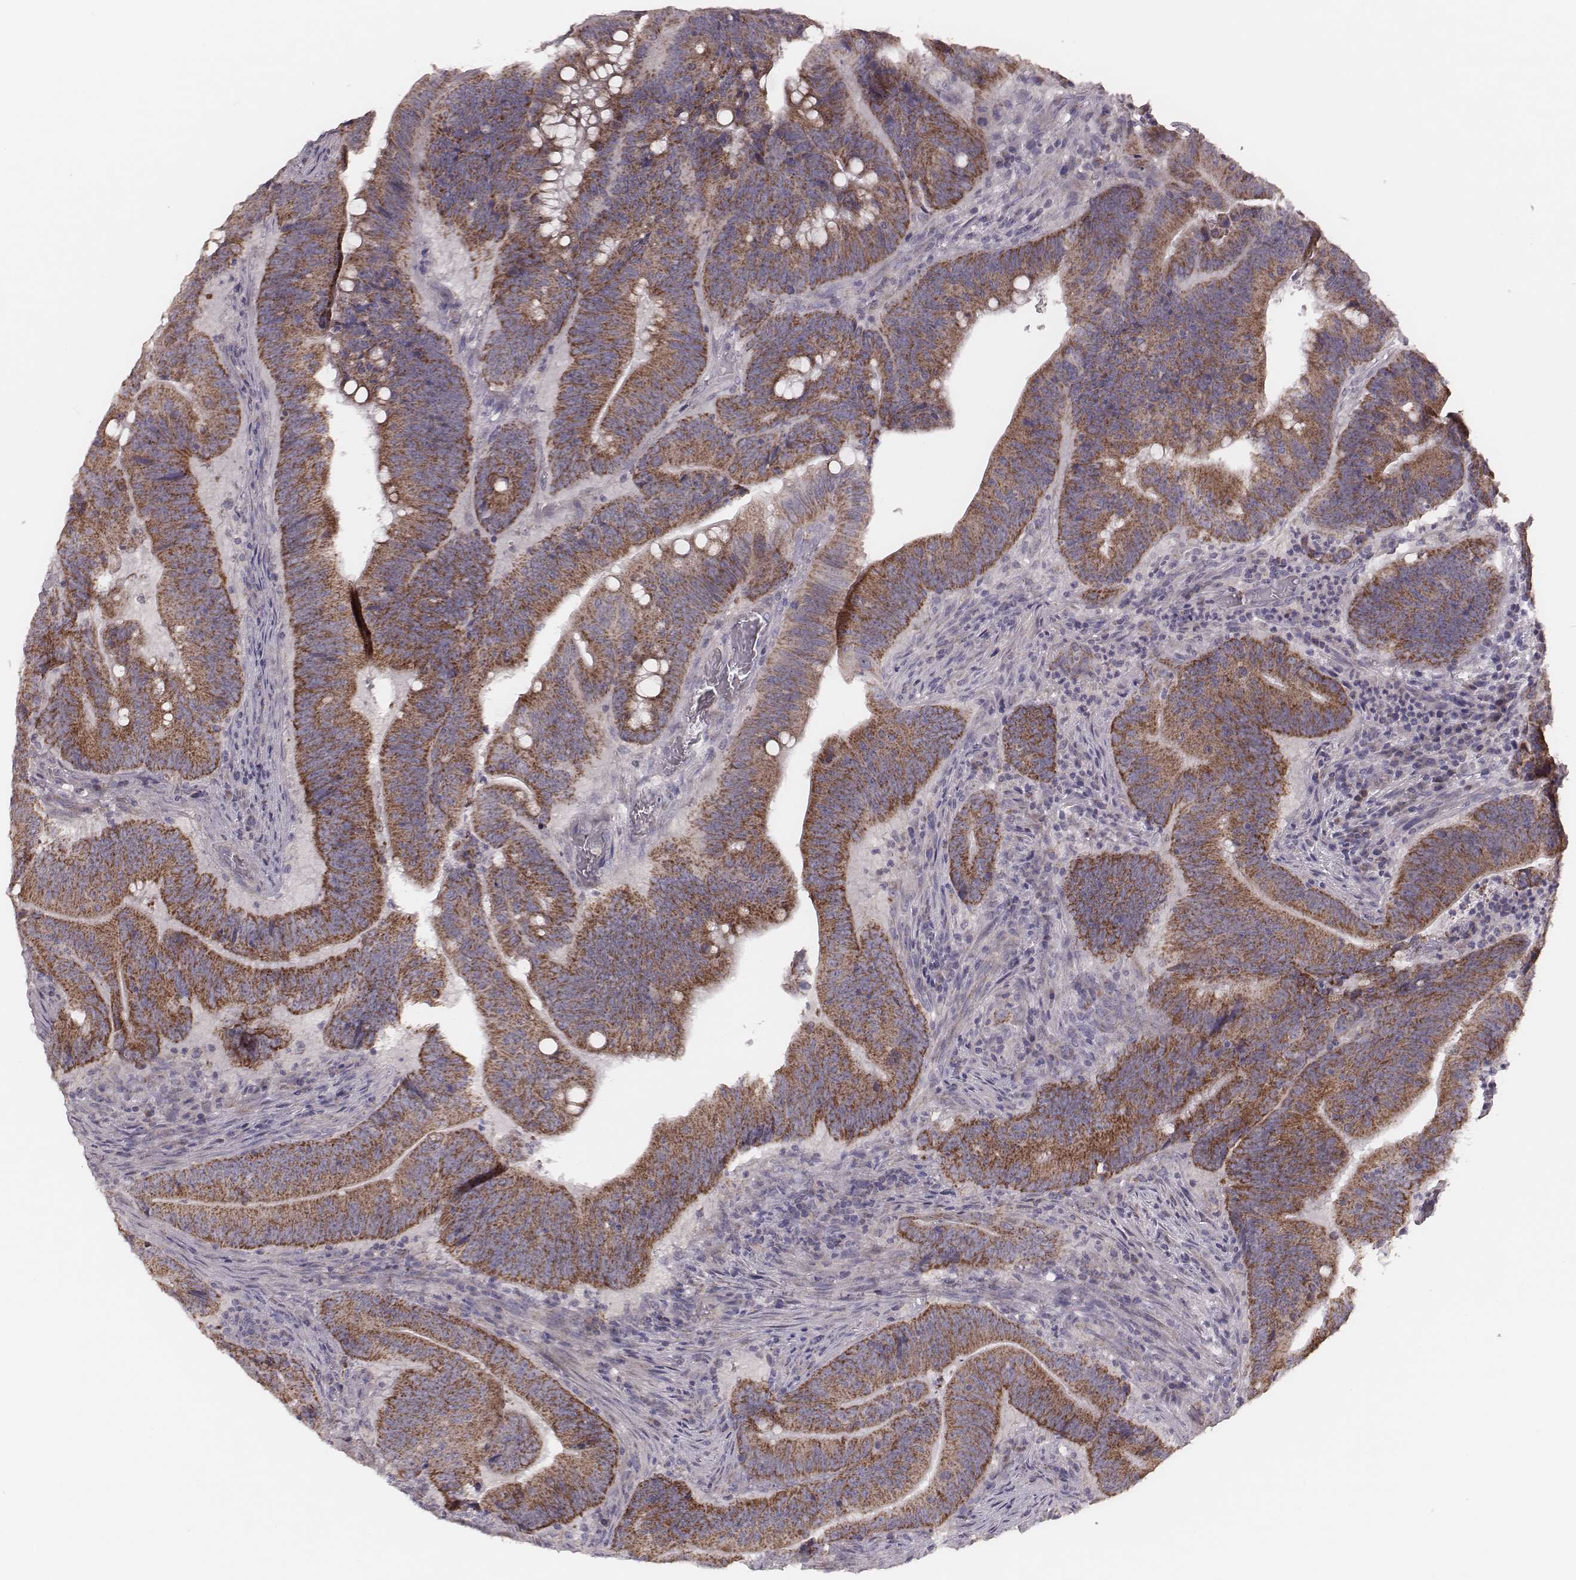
{"staining": {"intensity": "moderate", "quantity": ">75%", "location": "cytoplasmic/membranous"}, "tissue": "colorectal cancer", "cell_type": "Tumor cells", "image_type": "cancer", "snomed": [{"axis": "morphology", "description": "Adenocarcinoma, NOS"}, {"axis": "topography", "description": "Colon"}], "caption": "Immunohistochemical staining of human colorectal adenocarcinoma shows medium levels of moderate cytoplasmic/membranous expression in approximately >75% of tumor cells.", "gene": "MRPS27", "patient": {"sex": "female", "age": 87}}